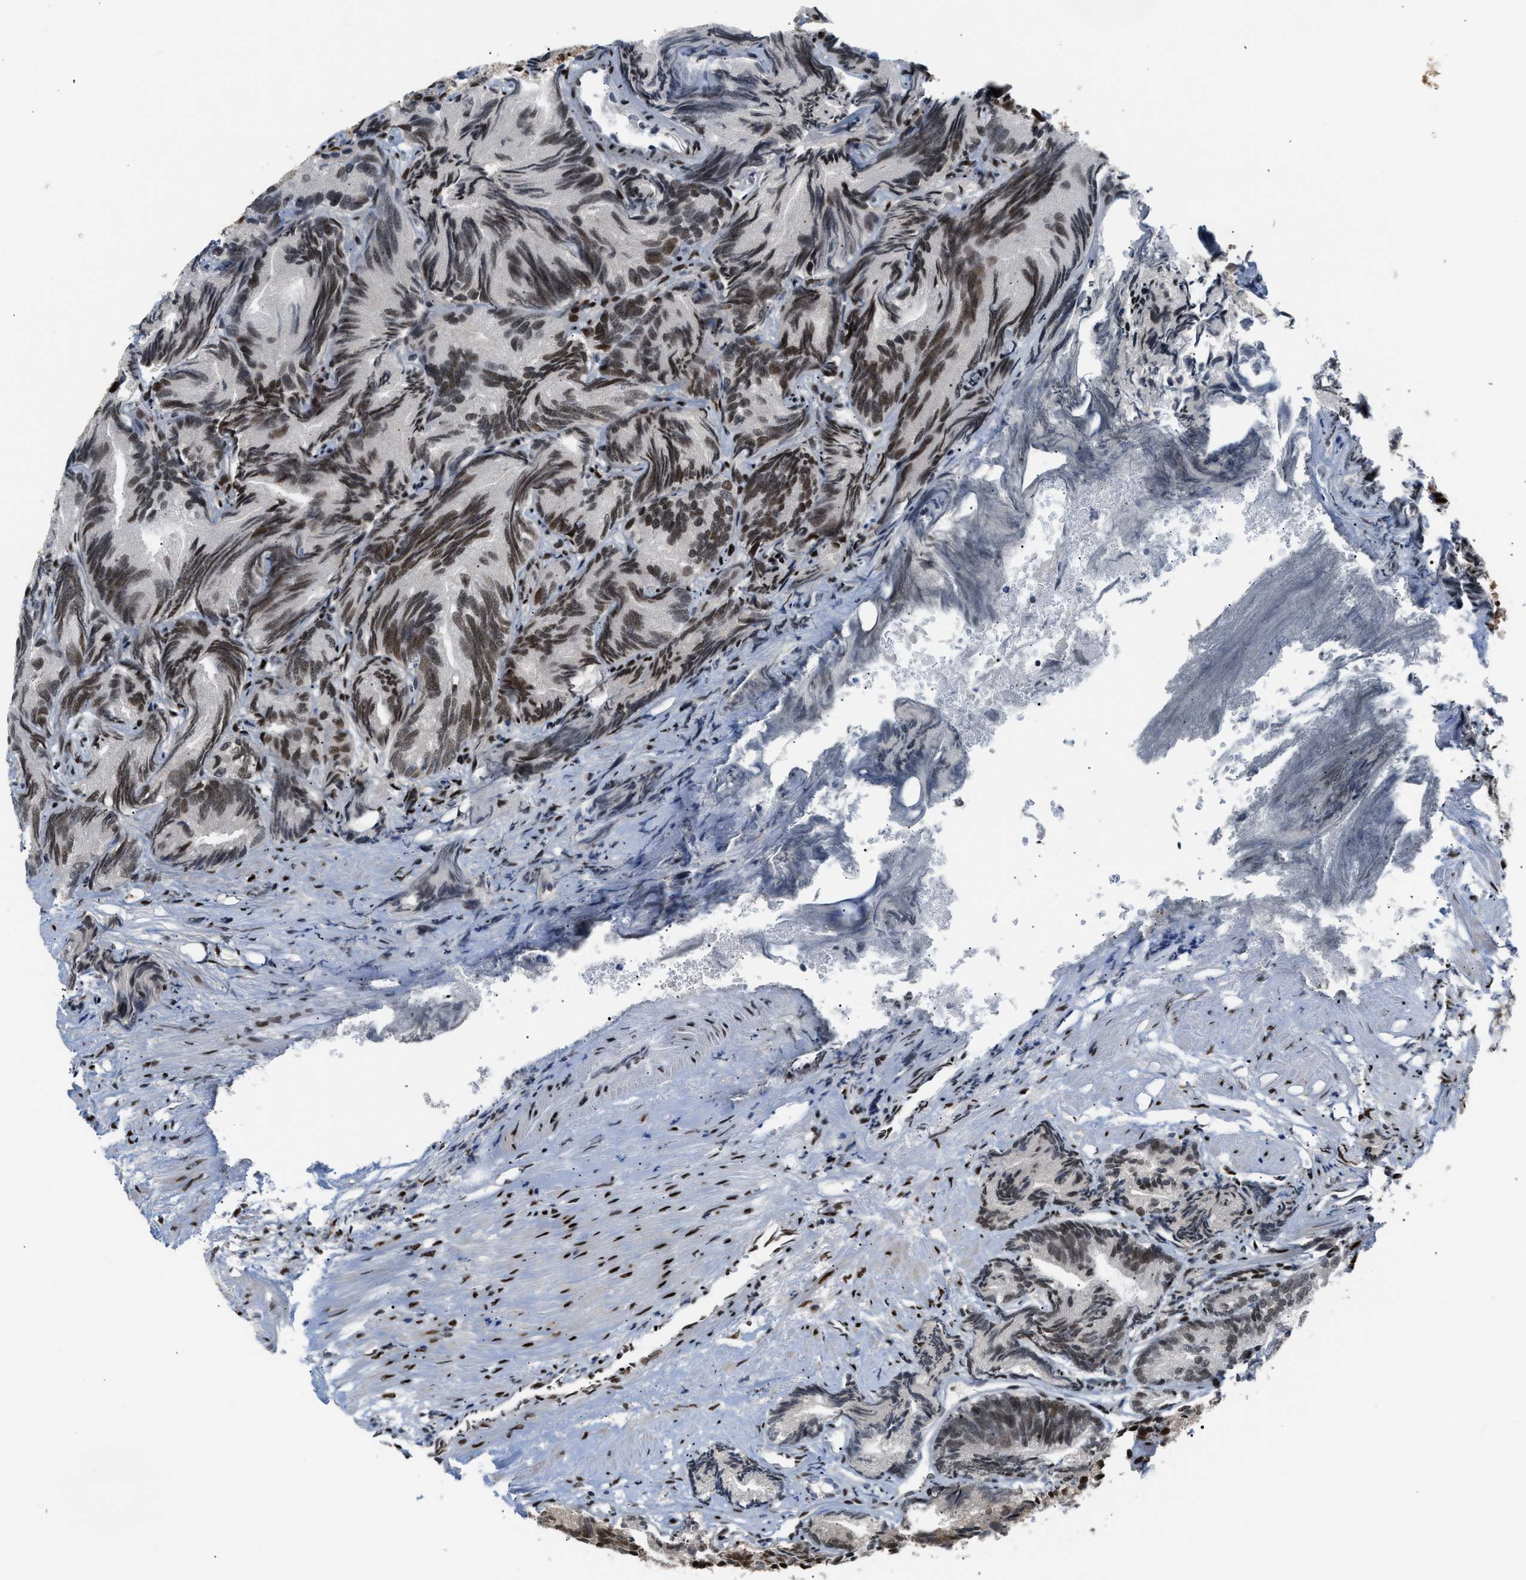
{"staining": {"intensity": "weak", "quantity": "<25%", "location": "nuclear"}, "tissue": "prostate cancer", "cell_type": "Tumor cells", "image_type": "cancer", "snomed": [{"axis": "morphology", "description": "Adenocarcinoma, Low grade"}, {"axis": "topography", "description": "Prostate"}], "caption": "A photomicrograph of human low-grade adenocarcinoma (prostate) is negative for staining in tumor cells.", "gene": "SSBP2", "patient": {"sex": "male", "age": 89}}